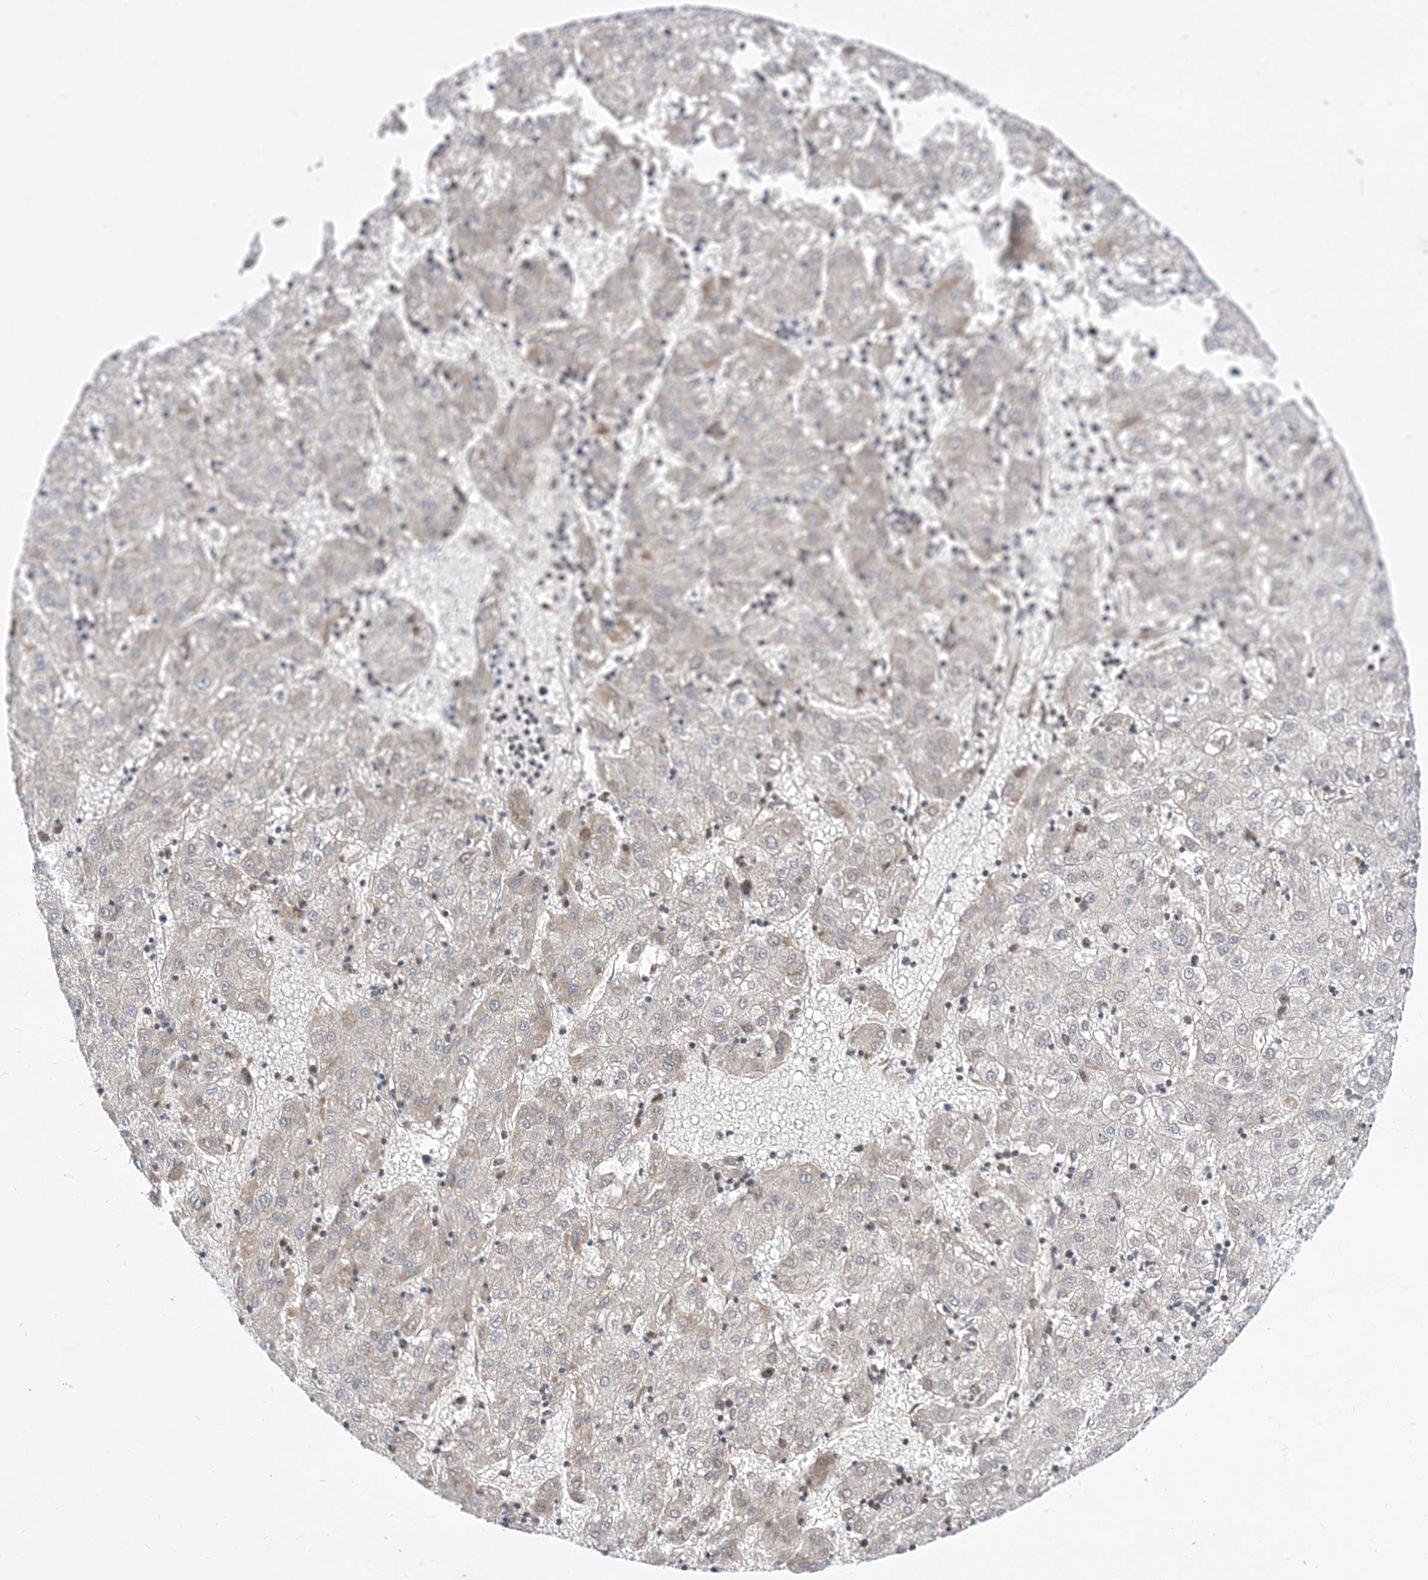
{"staining": {"intensity": "negative", "quantity": "none", "location": "none"}, "tissue": "liver cancer", "cell_type": "Tumor cells", "image_type": "cancer", "snomed": [{"axis": "morphology", "description": "Carcinoma, Hepatocellular, NOS"}, {"axis": "topography", "description": "Liver"}], "caption": "An image of human liver cancer is negative for staining in tumor cells.", "gene": "TYSND1", "patient": {"sex": "male", "age": 72}}